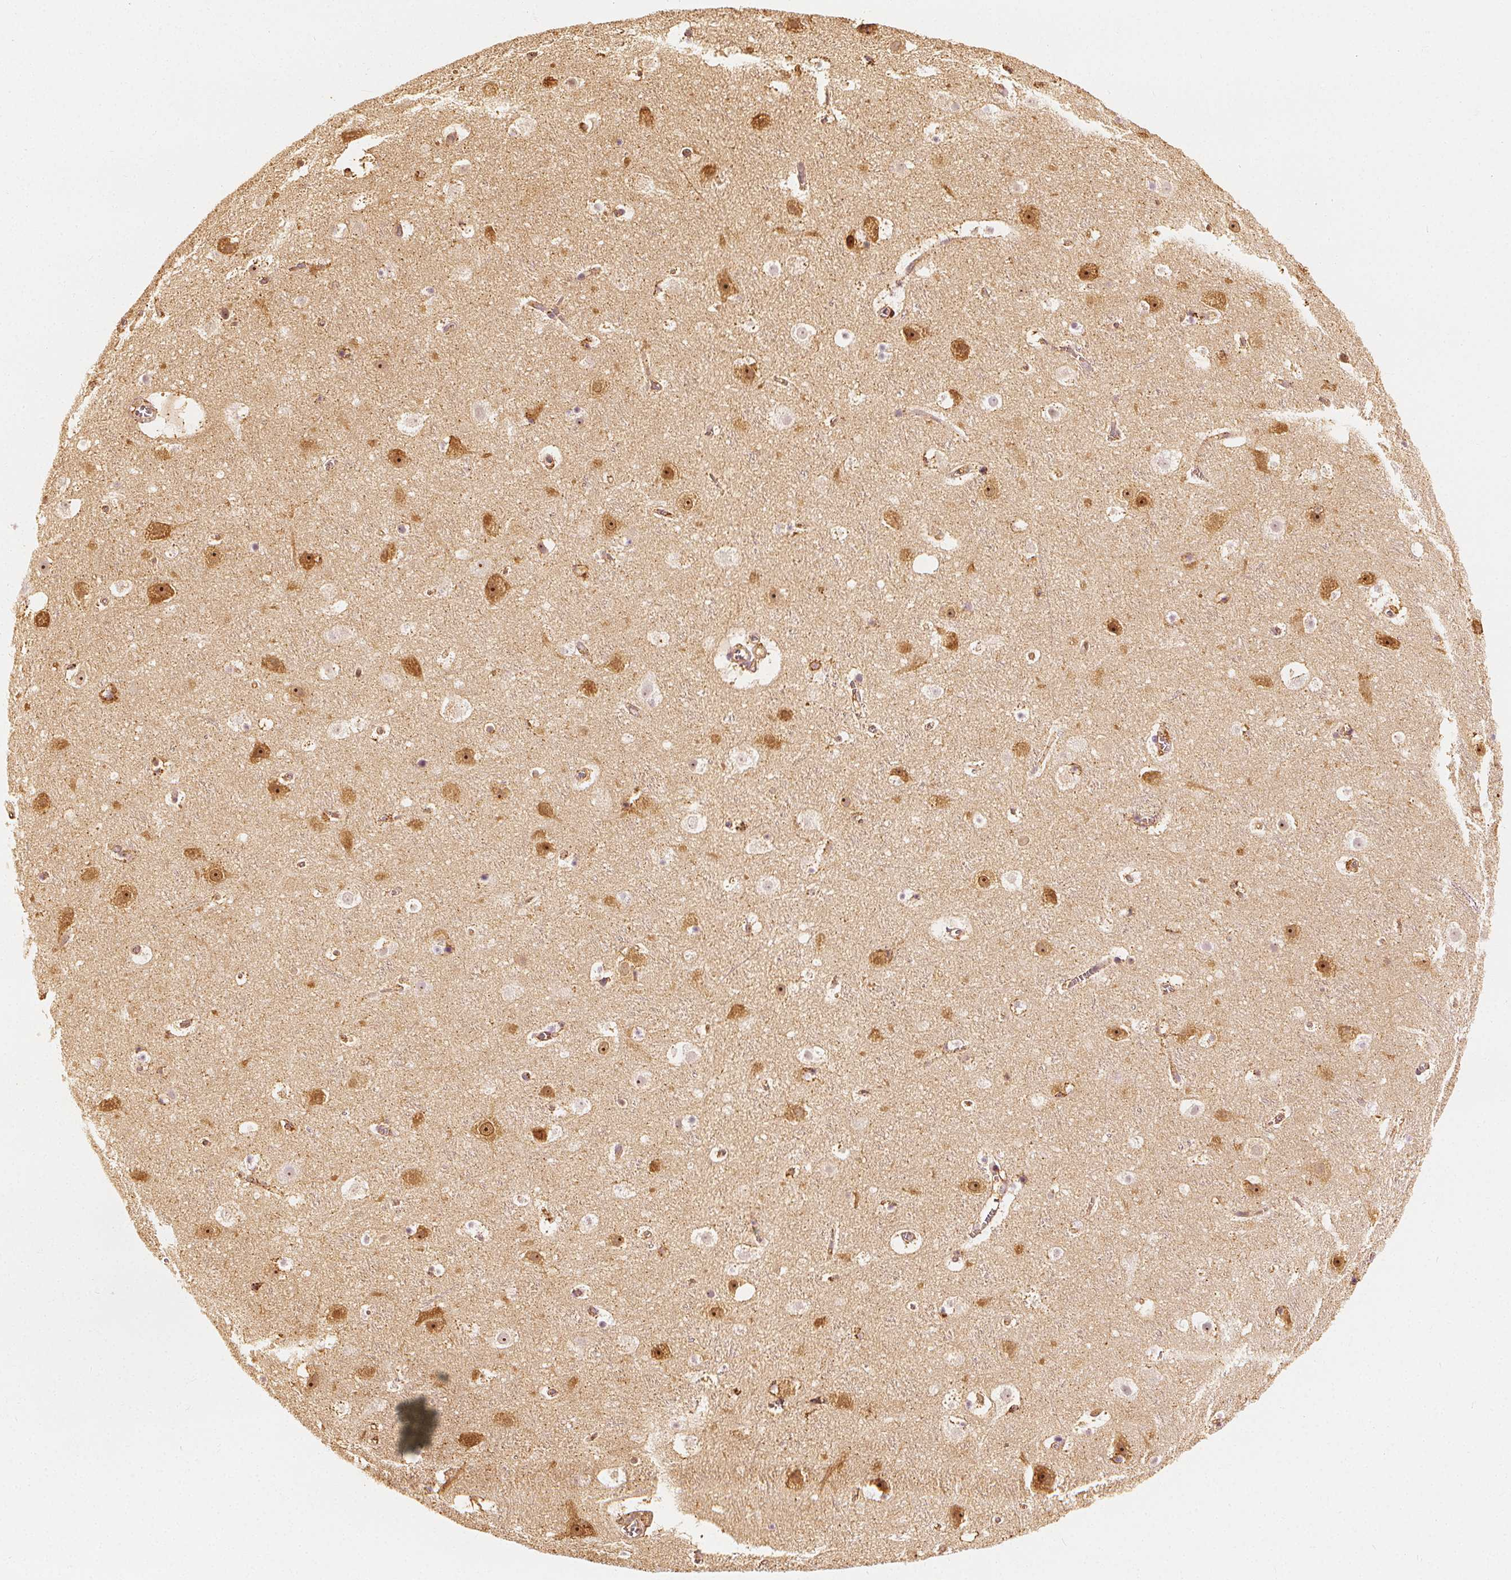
{"staining": {"intensity": "weak", "quantity": "25%-75%", "location": "cytoplasmic/membranous"}, "tissue": "cerebral cortex", "cell_type": "Endothelial cells", "image_type": "normal", "snomed": [{"axis": "morphology", "description": "Normal tissue, NOS"}, {"axis": "topography", "description": "Cerebral cortex"}], "caption": "This micrograph displays benign cerebral cortex stained with immunohistochemistry (IHC) to label a protein in brown. The cytoplasmic/membranous of endothelial cells show weak positivity for the protein. Nuclei are counter-stained blue.", "gene": "ARHGAP26", "patient": {"sex": "female", "age": 42}}